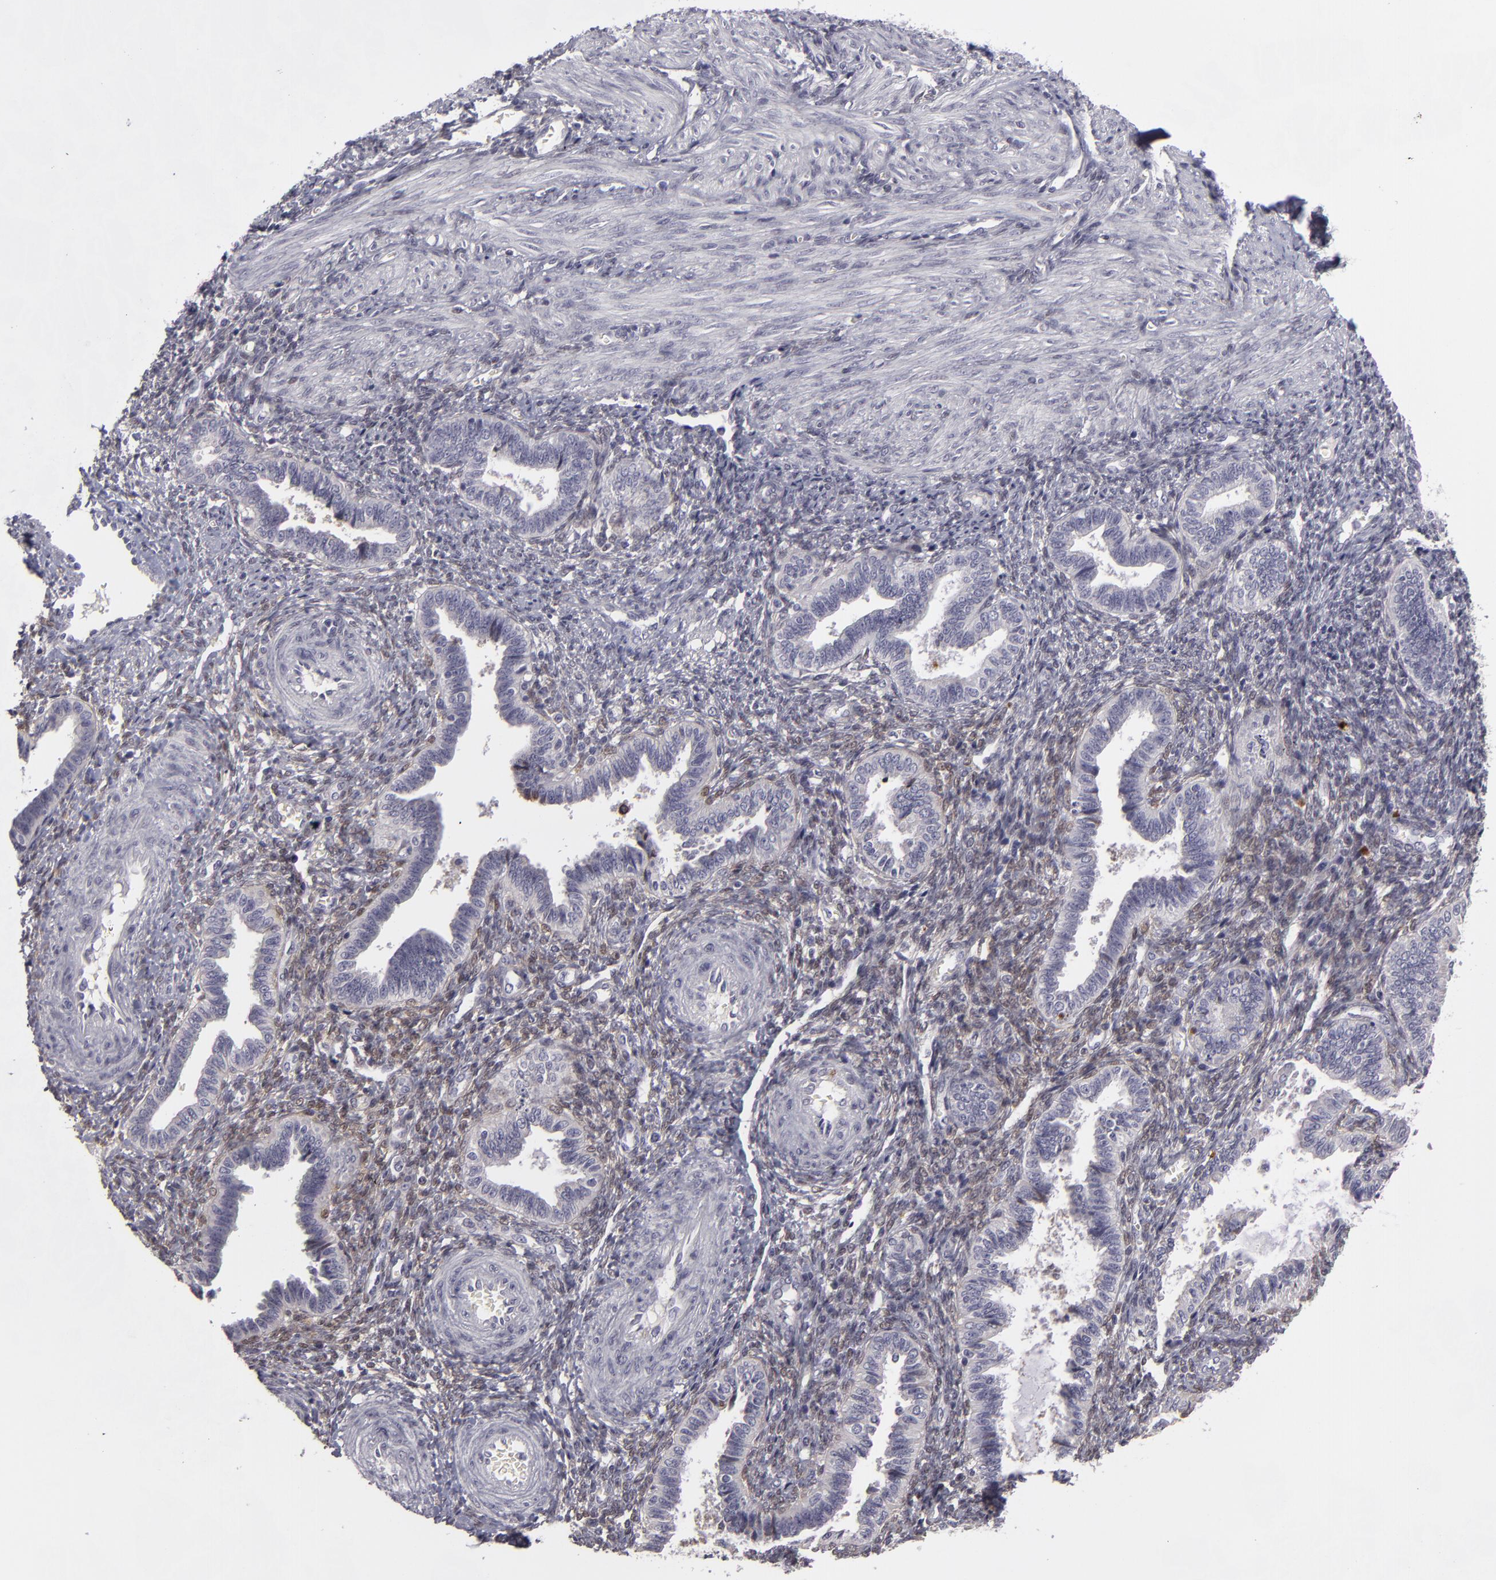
{"staining": {"intensity": "negative", "quantity": "none", "location": "none"}, "tissue": "endometrium", "cell_type": "Cells in endometrial stroma", "image_type": "normal", "snomed": [{"axis": "morphology", "description": "Normal tissue, NOS"}, {"axis": "topography", "description": "Endometrium"}], "caption": "Endometrium was stained to show a protein in brown. There is no significant expression in cells in endometrial stroma. (DAB (3,3'-diaminobenzidine) IHC visualized using brightfield microscopy, high magnification).", "gene": "EFS", "patient": {"sex": "female", "age": 36}}